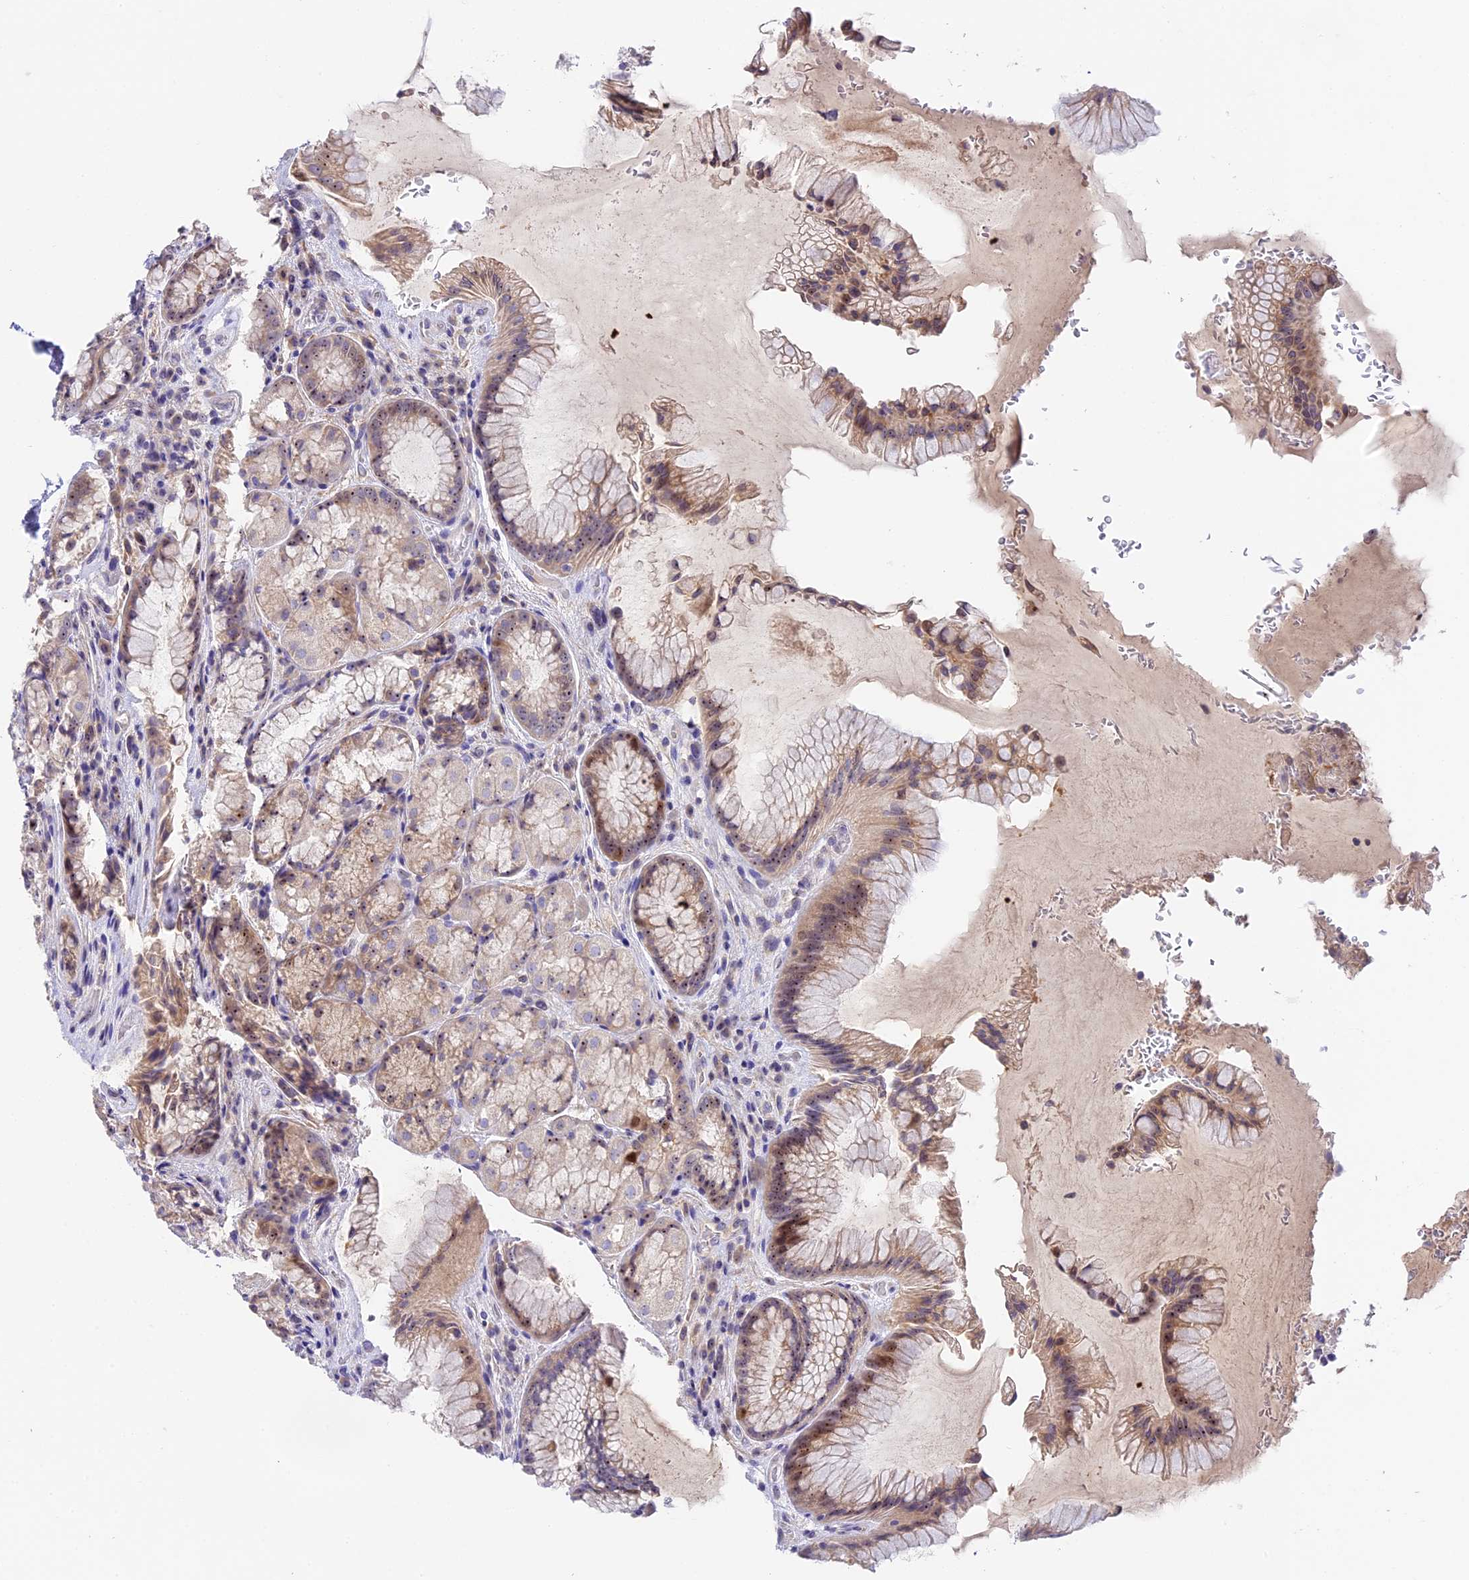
{"staining": {"intensity": "moderate", "quantity": "25%-75%", "location": "cytoplasmic/membranous,nuclear"}, "tissue": "stomach", "cell_type": "Glandular cells", "image_type": "normal", "snomed": [{"axis": "morphology", "description": "Normal tissue, NOS"}, {"axis": "topography", "description": "Stomach"}], "caption": "Stomach stained with DAB (3,3'-diaminobenzidine) immunohistochemistry reveals medium levels of moderate cytoplasmic/membranous,nuclear expression in about 25%-75% of glandular cells.", "gene": "RAD51", "patient": {"sex": "male", "age": 63}}